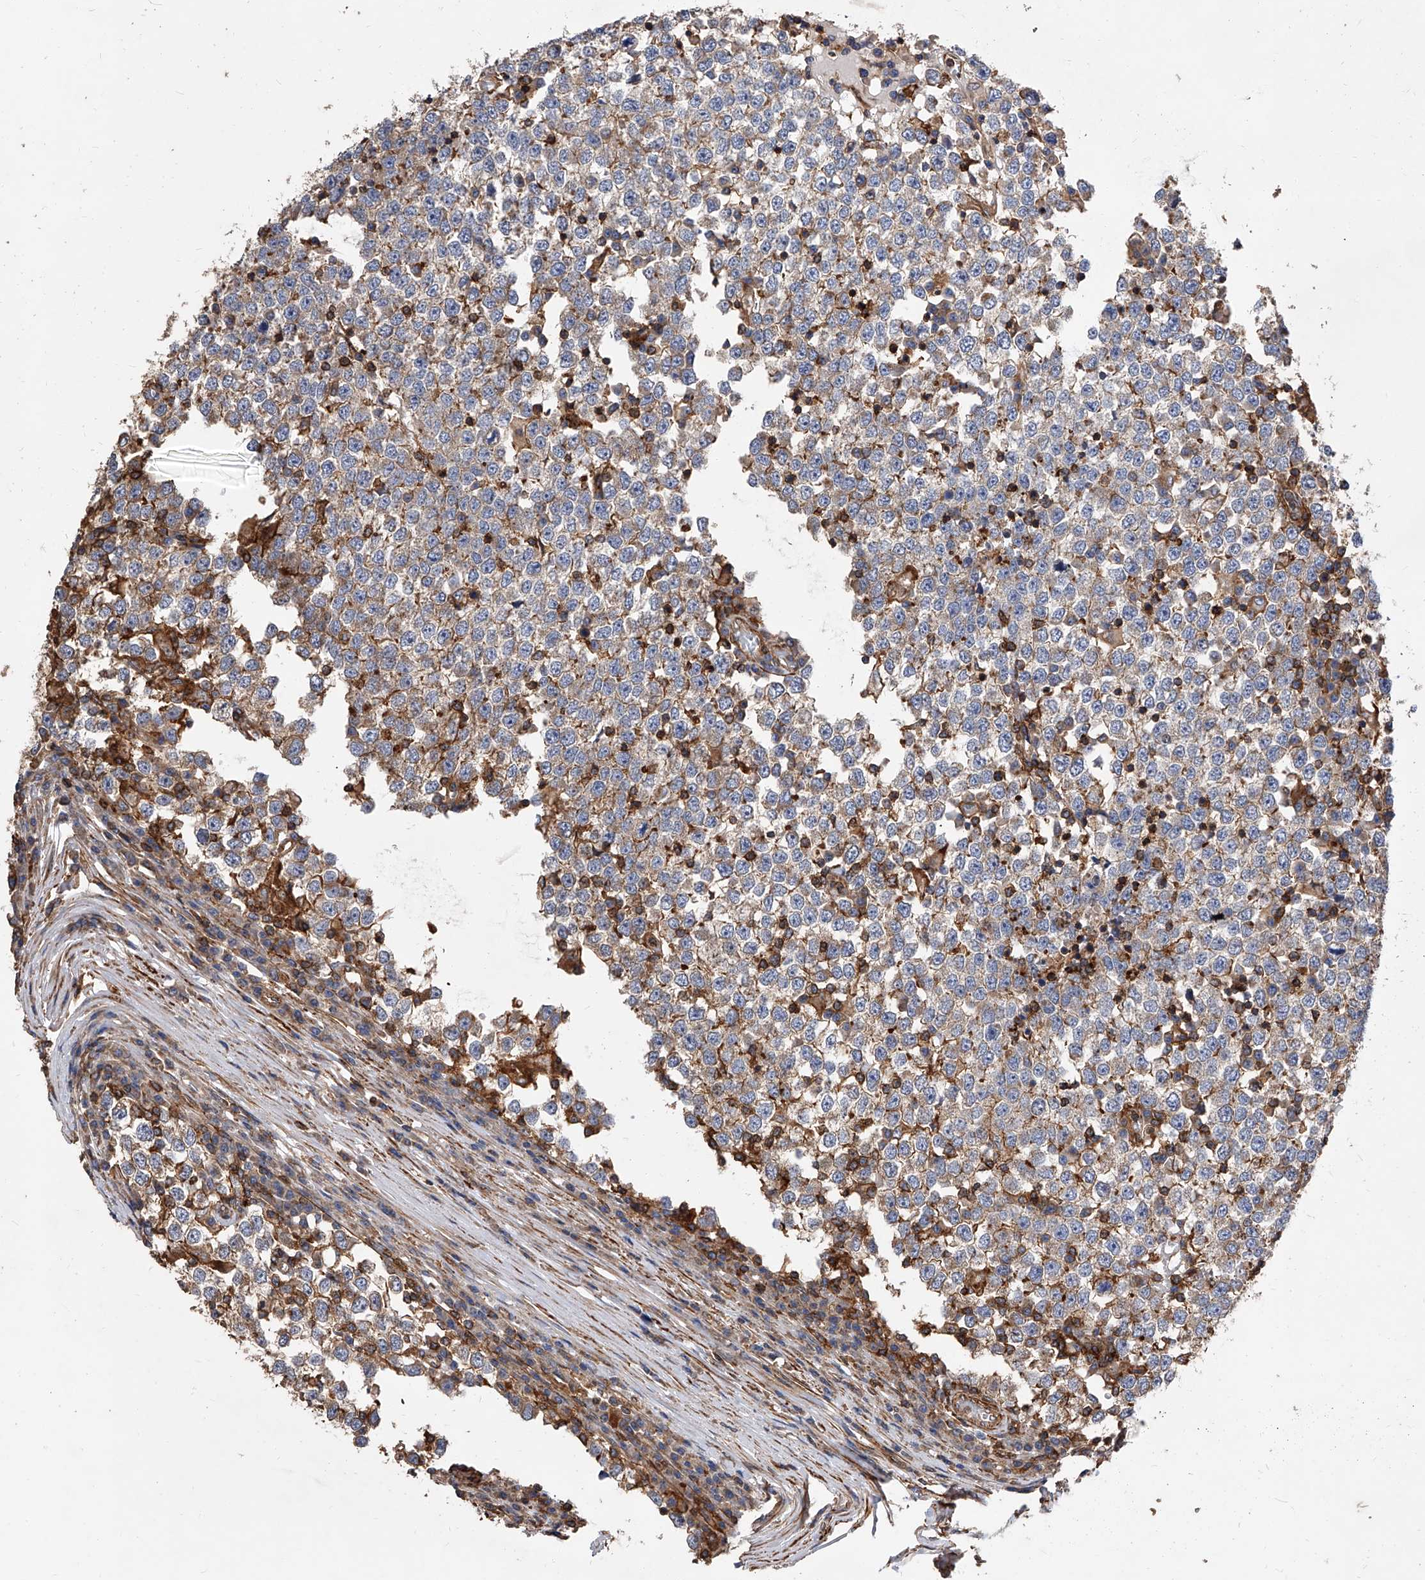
{"staining": {"intensity": "weak", "quantity": ">75%", "location": "cytoplasmic/membranous"}, "tissue": "testis cancer", "cell_type": "Tumor cells", "image_type": "cancer", "snomed": [{"axis": "morphology", "description": "Seminoma, NOS"}, {"axis": "topography", "description": "Testis"}], "caption": "A brown stain highlights weak cytoplasmic/membranous expression of a protein in human testis cancer (seminoma) tumor cells. (brown staining indicates protein expression, while blue staining denotes nuclei).", "gene": "PISD", "patient": {"sex": "male", "age": 65}}